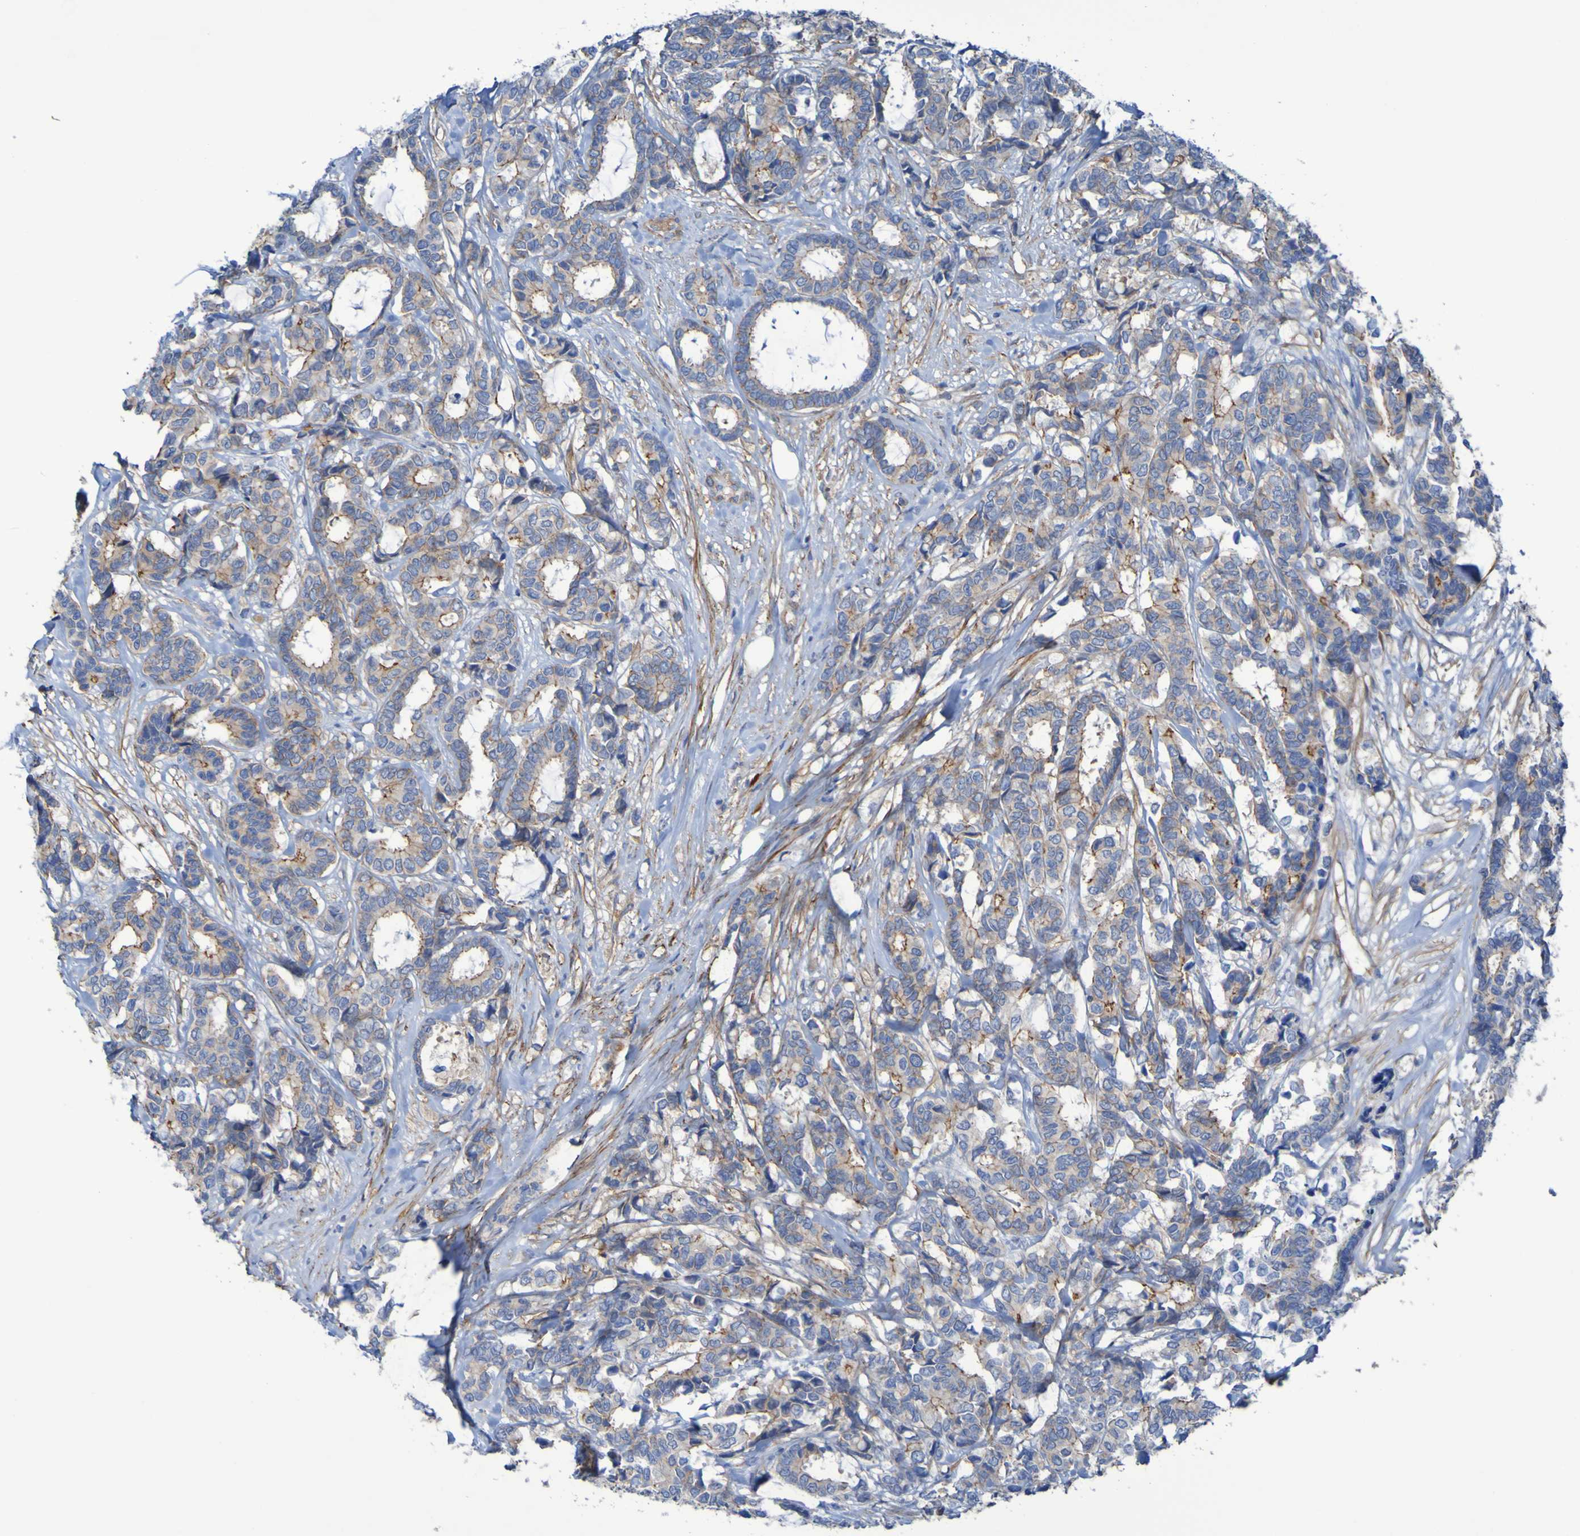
{"staining": {"intensity": "moderate", "quantity": "25%-75%", "location": "cytoplasmic/membranous"}, "tissue": "breast cancer", "cell_type": "Tumor cells", "image_type": "cancer", "snomed": [{"axis": "morphology", "description": "Duct carcinoma"}, {"axis": "topography", "description": "Breast"}], "caption": "Immunohistochemical staining of breast invasive ductal carcinoma shows moderate cytoplasmic/membranous protein positivity in approximately 25%-75% of tumor cells. (DAB IHC, brown staining for protein, blue staining for nuclei).", "gene": "LPP", "patient": {"sex": "female", "age": 87}}